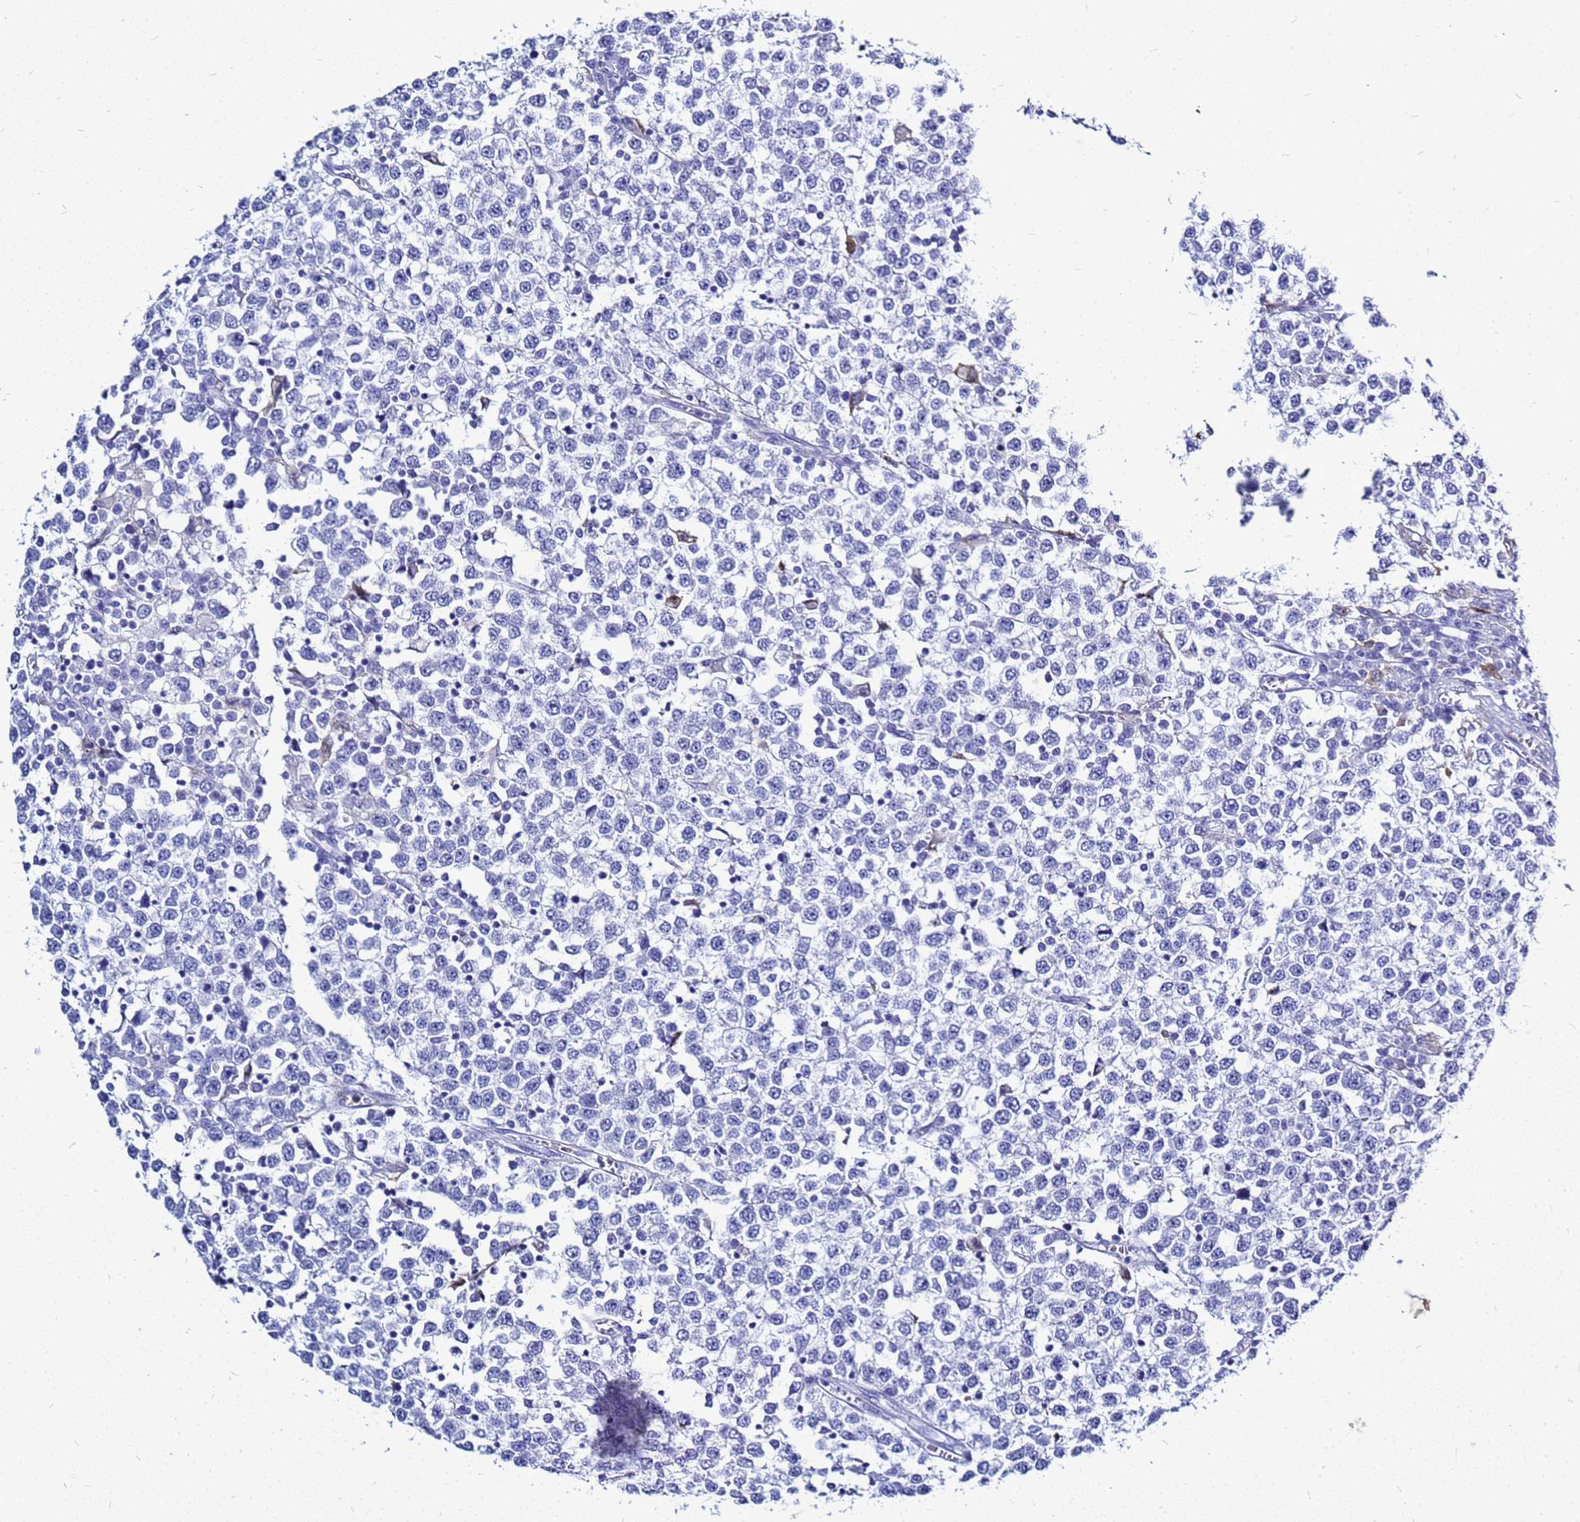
{"staining": {"intensity": "negative", "quantity": "none", "location": "none"}, "tissue": "testis cancer", "cell_type": "Tumor cells", "image_type": "cancer", "snomed": [{"axis": "morphology", "description": "Seminoma, NOS"}, {"axis": "topography", "description": "Testis"}], "caption": "Photomicrograph shows no significant protein expression in tumor cells of seminoma (testis).", "gene": "CSTA", "patient": {"sex": "male", "age": 65}}